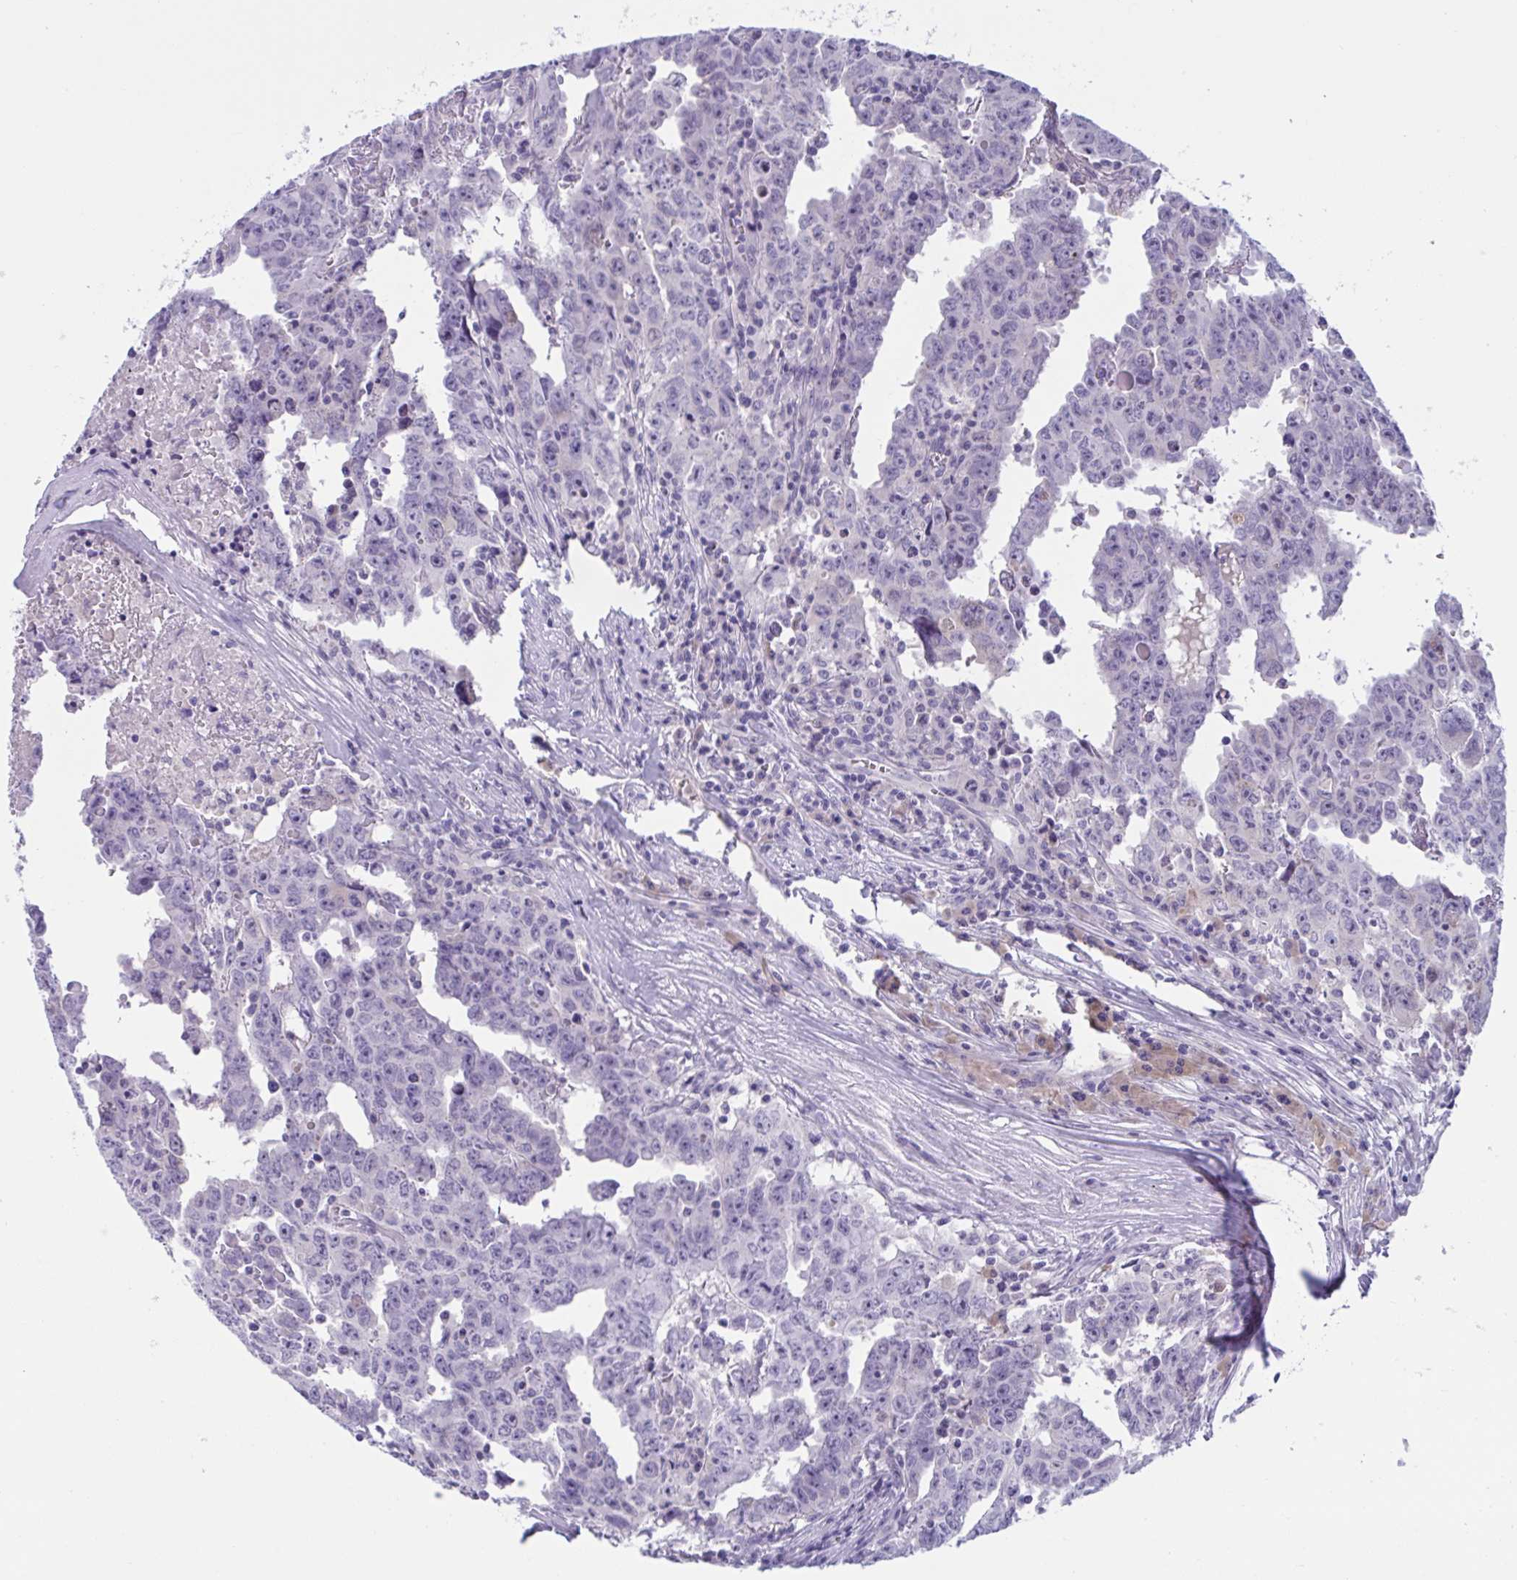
{"staining": {"intensity": "negative", "quantity": "none", "location": "none"}, "tissue": "testis cancer", "cell_type": "Tumor cells", "image_type": "cancer", "snomed": [{"axis": "morphology", "description": "Carcinoma, Embryonal, NOS"}, {"axis": "topography", "description": "Testis"}], "caption": "This photomicrograph is of testis cancer stained with immunohistochemistry to label a protein in brown with the nuclei are counter-stained blue. There is no staining in tumor cells.", "gene": "WNT9B", "patient": {"sex": "male", "age": 22}}